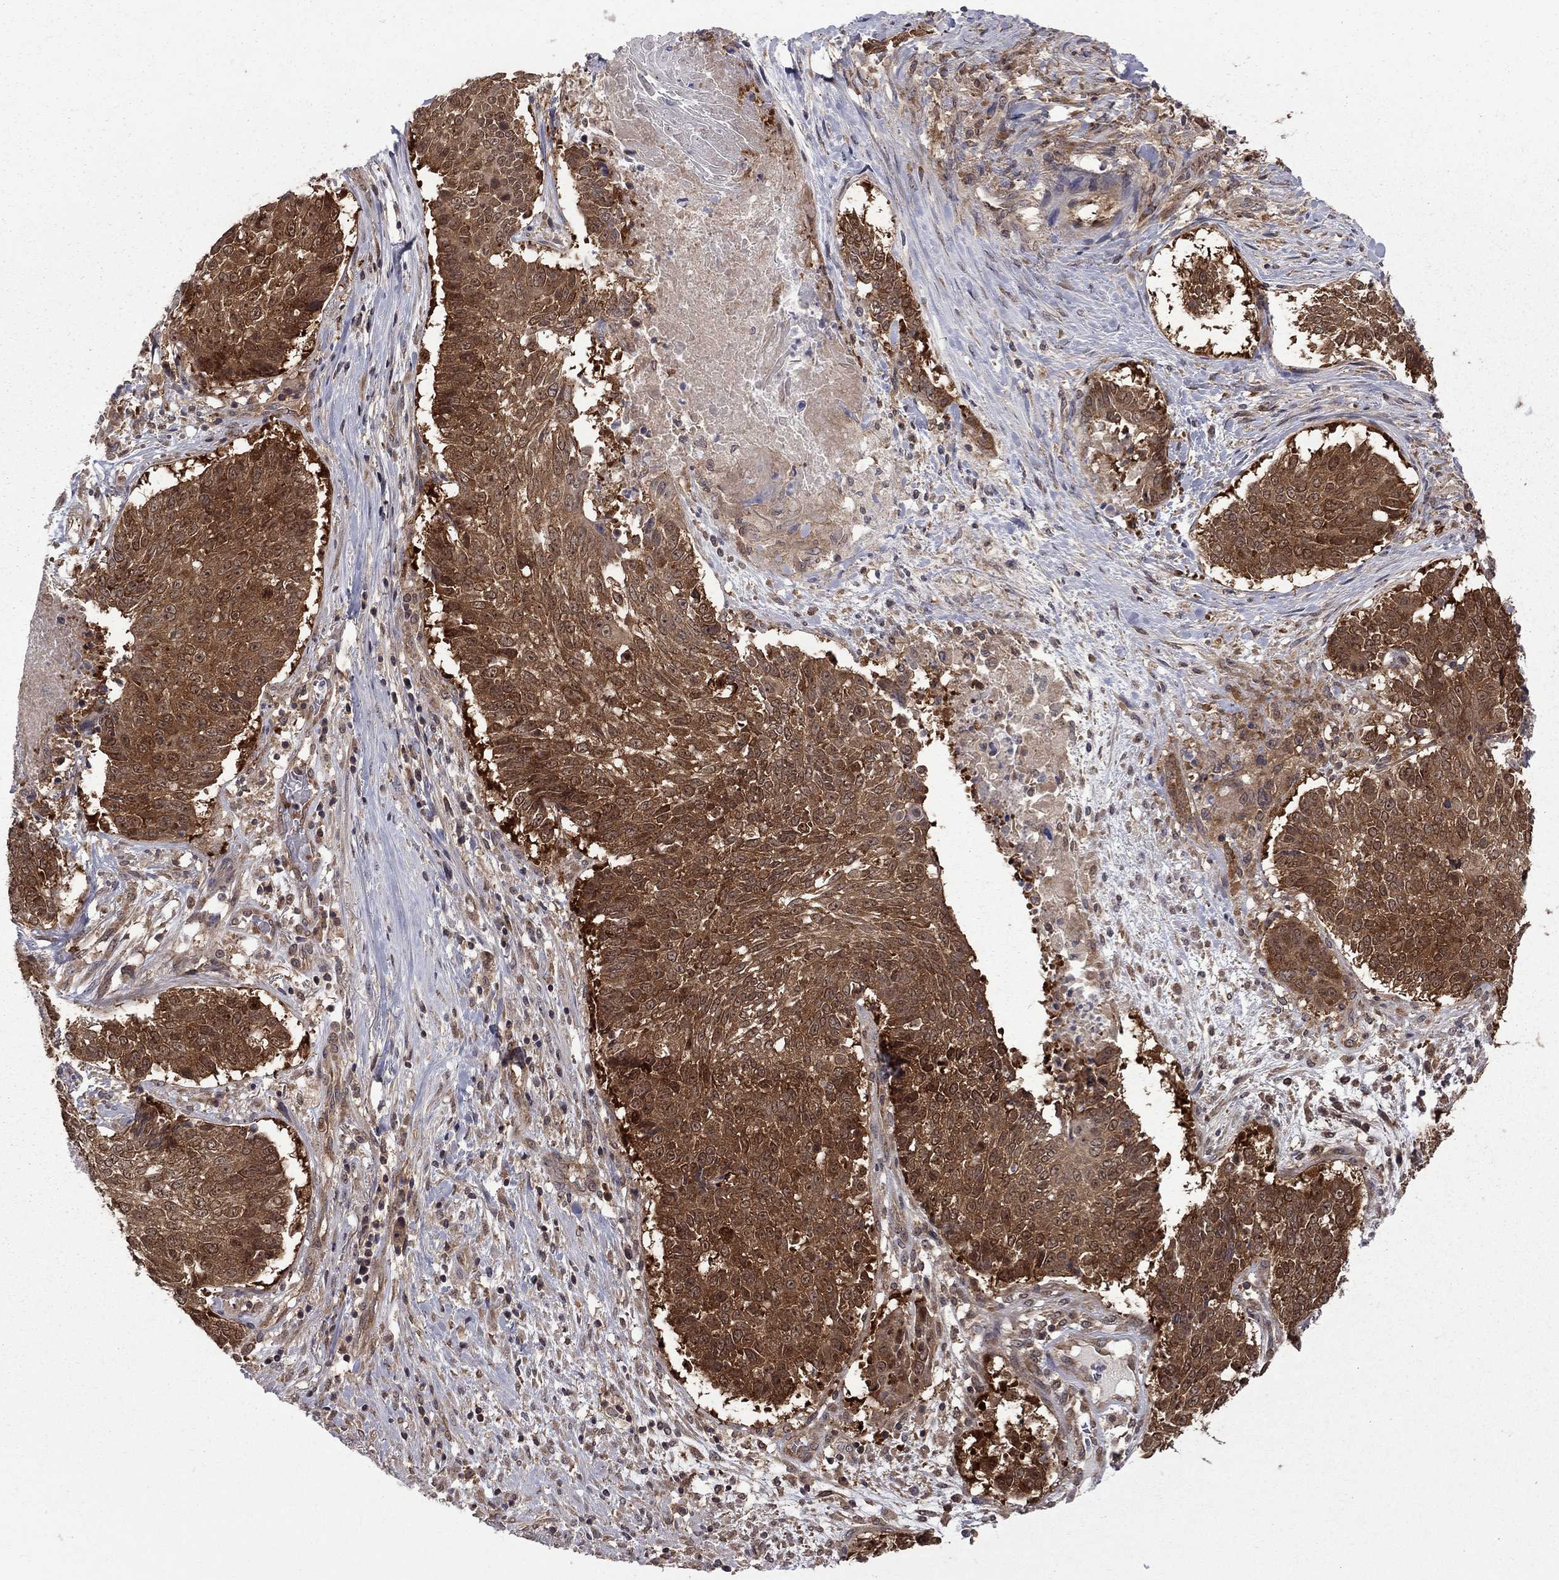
{"staining": {"intensity": "strong", "quantity": ">75%", "location": "cytoplasmic/membranous"}, "tissue": "lung cancer", "cell_type": "Tumor cells", "image_type": "cancer", "snomed": [{"axis": "morphology", "description": "Squamous cell carcinoma, NOS"}, {"axis": "topography", "description": "Lung"}], "caption": "High-power microscopy captured an immunohistochemistry (IHC) histopathology image of lung cancer (squamous cell carcinoma), revealing strong cytoplasmic/membranous expression in approximately >75% of tumor cells. Immunohistochemistry stains the protein in brown and the nuclei are stained blue.", "gene": "NAA50", "patient": {"sex": "male", "age": 64}}